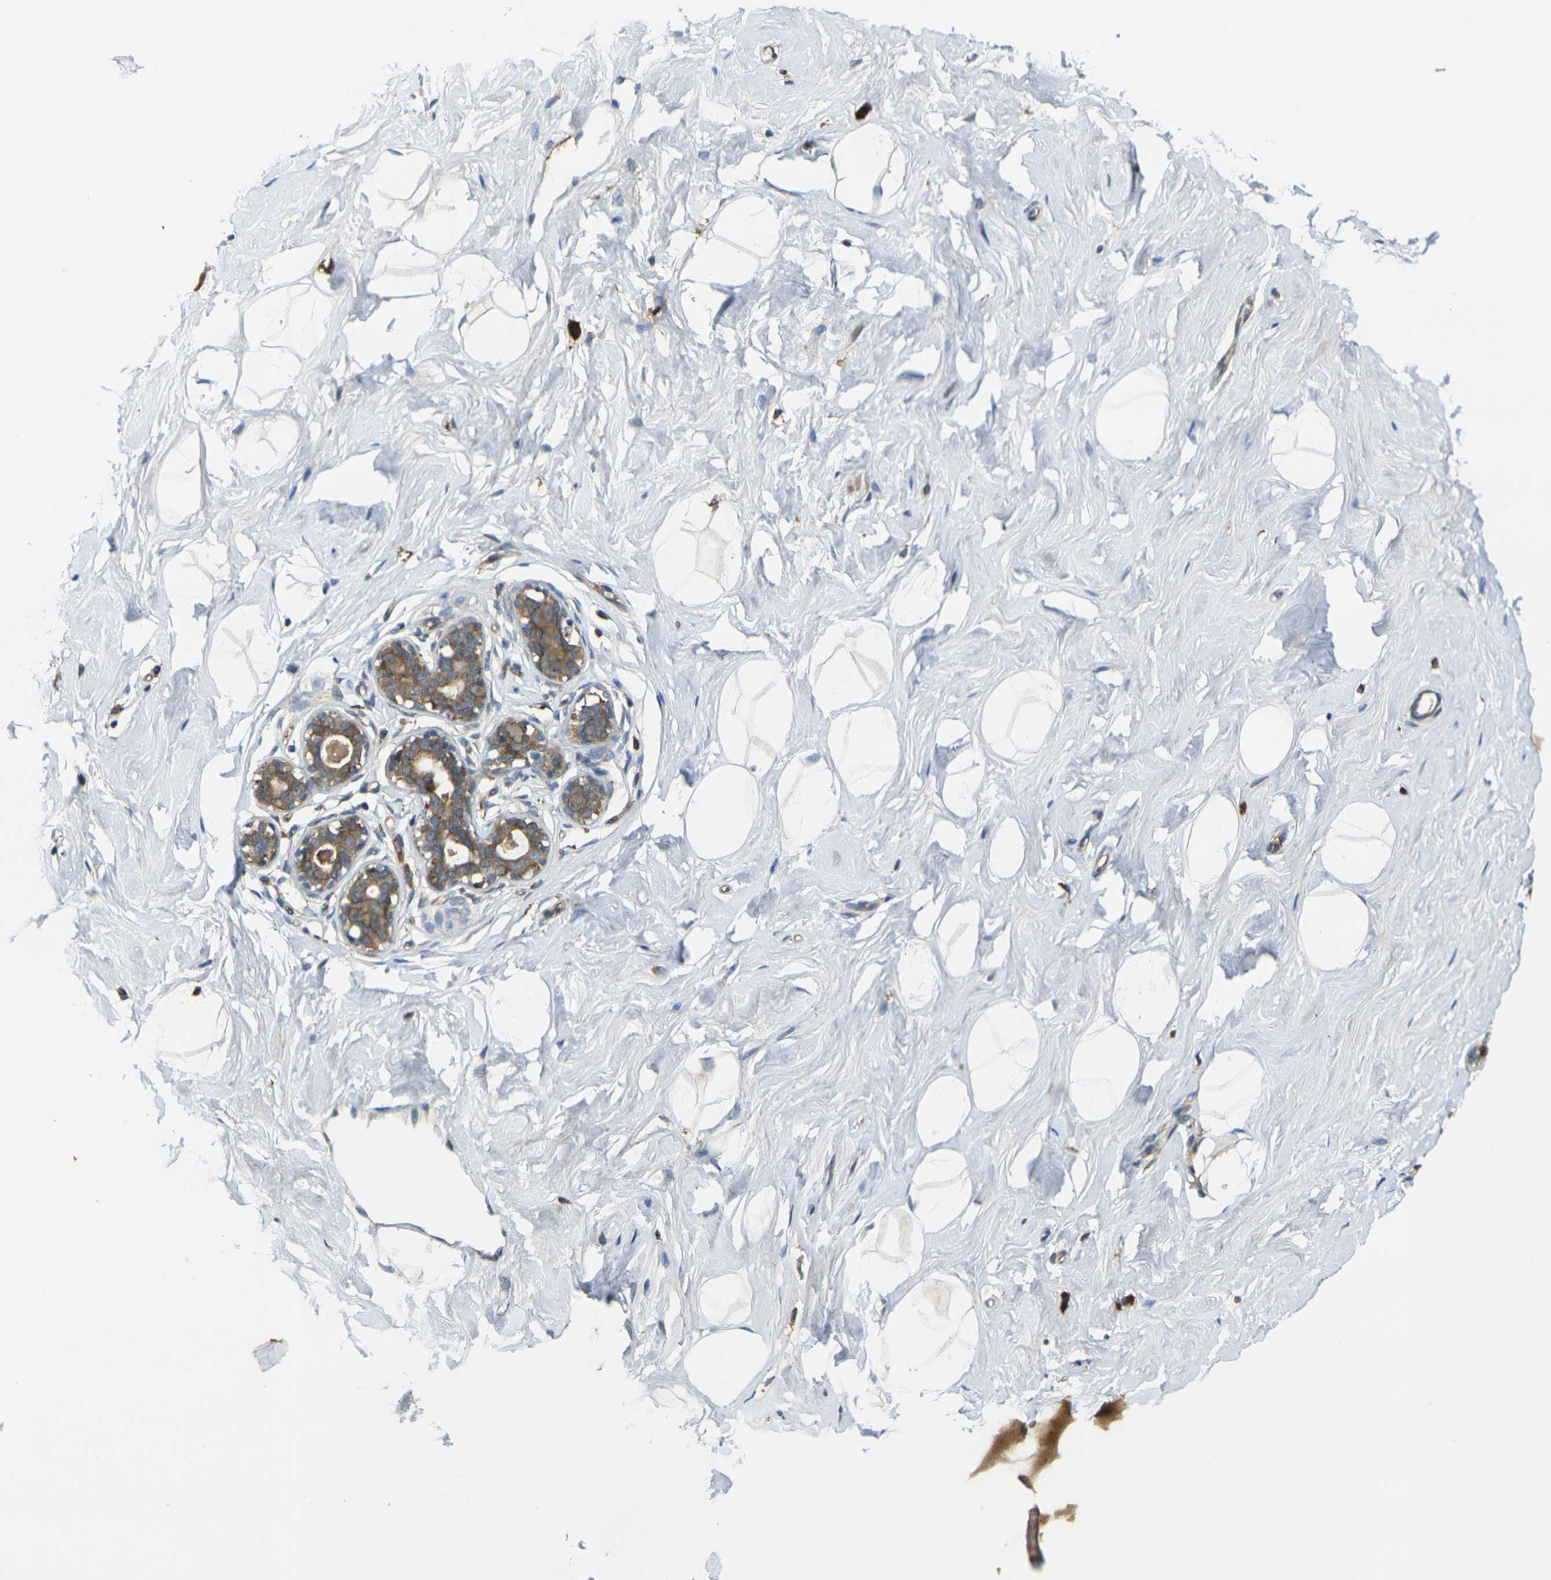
{"staining": {"intensity": "negative", "quantity": "none", "location": "none"}, "tissue": "breast", "cell_type": "Adipocytes", "image_type": "normal", "snomed": [{"axis": "morphology", "description": "Normal tissue, NOS"}, {"axis": "topography", "description": "Breast"}], "caption": "The photomicrograph exhibits no staining of adipocytes in benign breast. The staining was performed using DAB to visualize the protein expression in brown, while the nuclei were stained in blue with hematoxylin (Magnification: 20x).", "gene": "FZD1", "patient": {"sex": "female", "age": 23}}